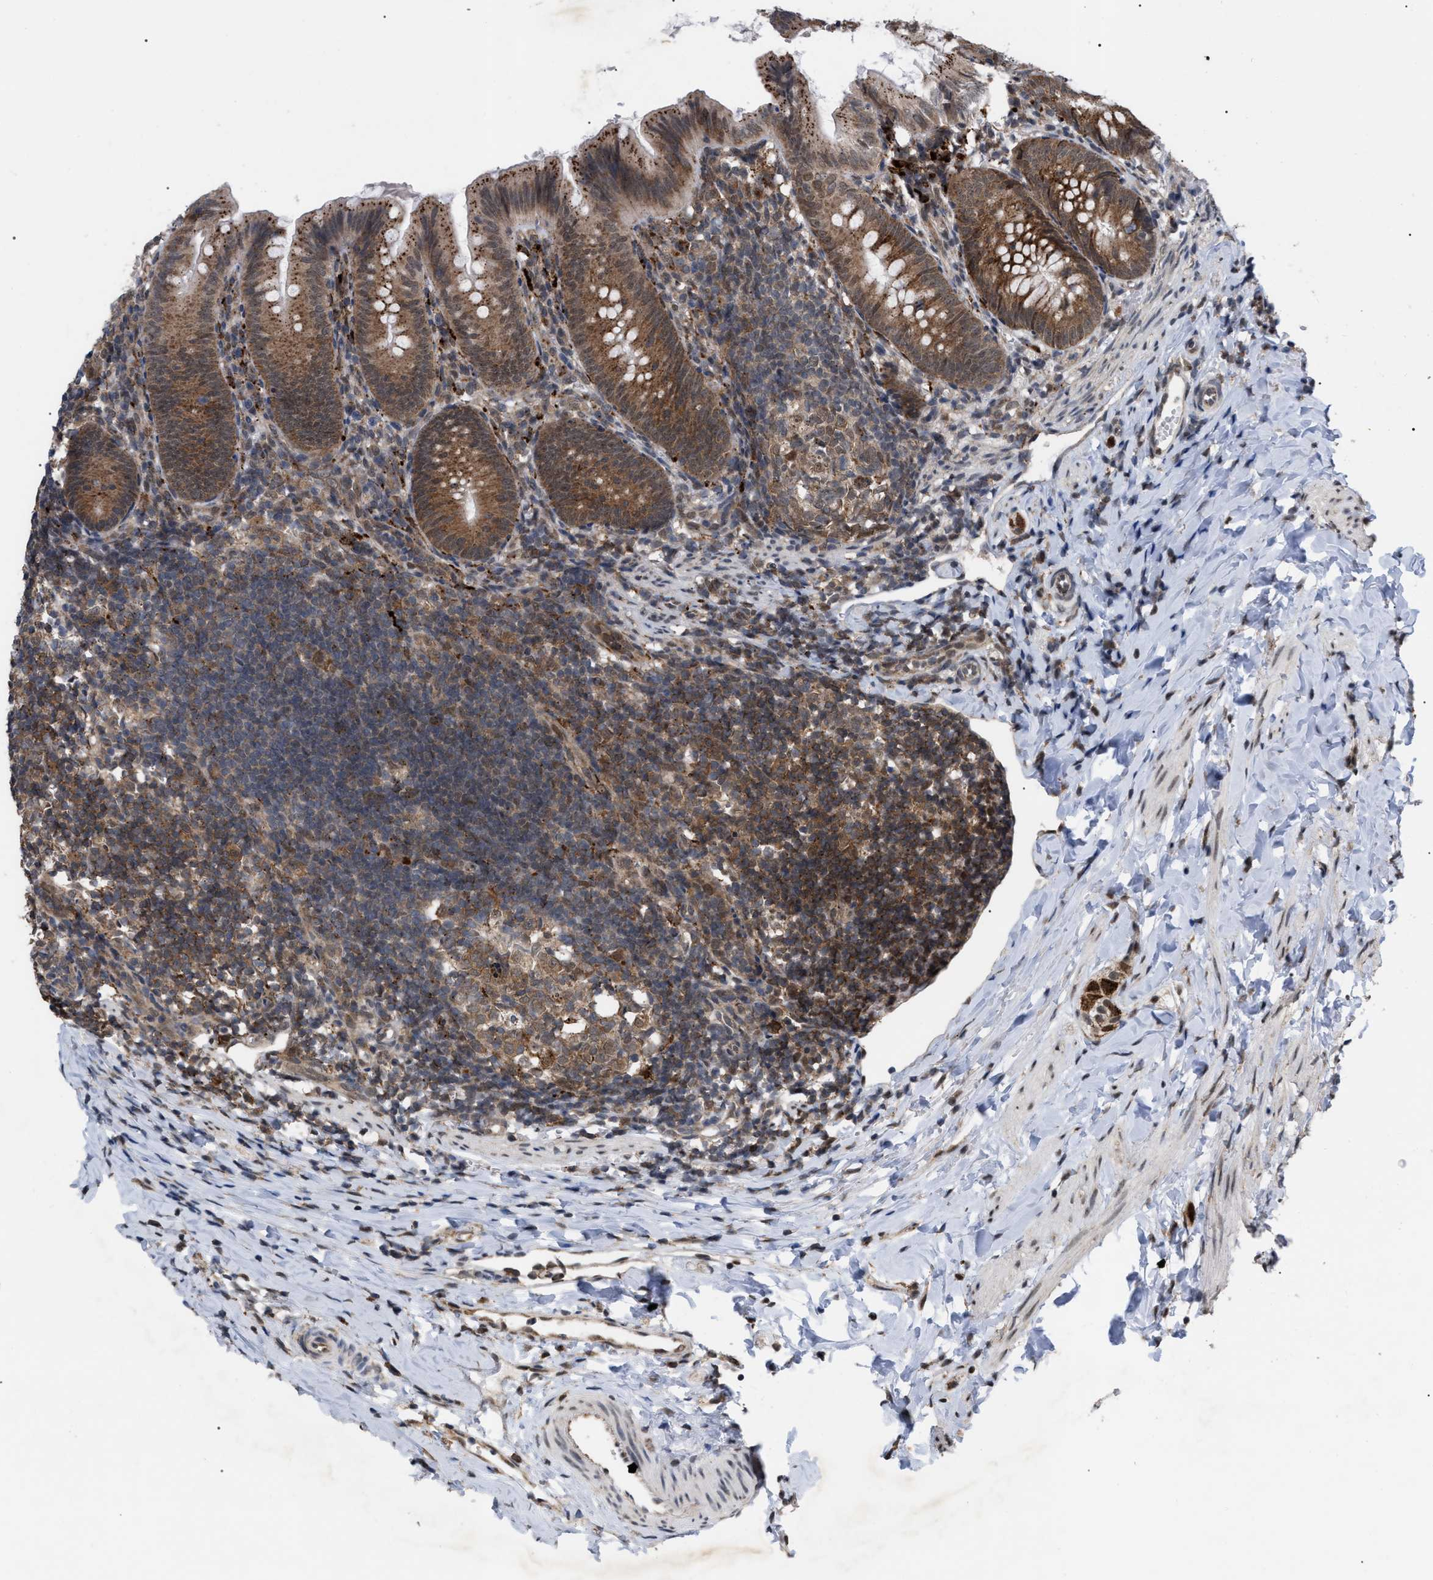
{"staining": {"intensity": "strong", "quantity": ">75%", "location": "cytoplasmic/membranous"}, "tissue": "appendix", "cell_type": "Glandular cells", "image_type": "normal", "snomed": [{"axis": "morphology", "description": "Normal tissue, NOS"}, {"axis": "topography", "description": "Appendix"}], "caption": "Protein staining of unremarkable appendix demonstrates strong cytoplasmic/membranous positivity in about >75% of glandular cells. The protein is shown in brown color, while the nuclei are stained blue.", "gene": "UPF1", "patient": {"sex": "male", "age": 1}}